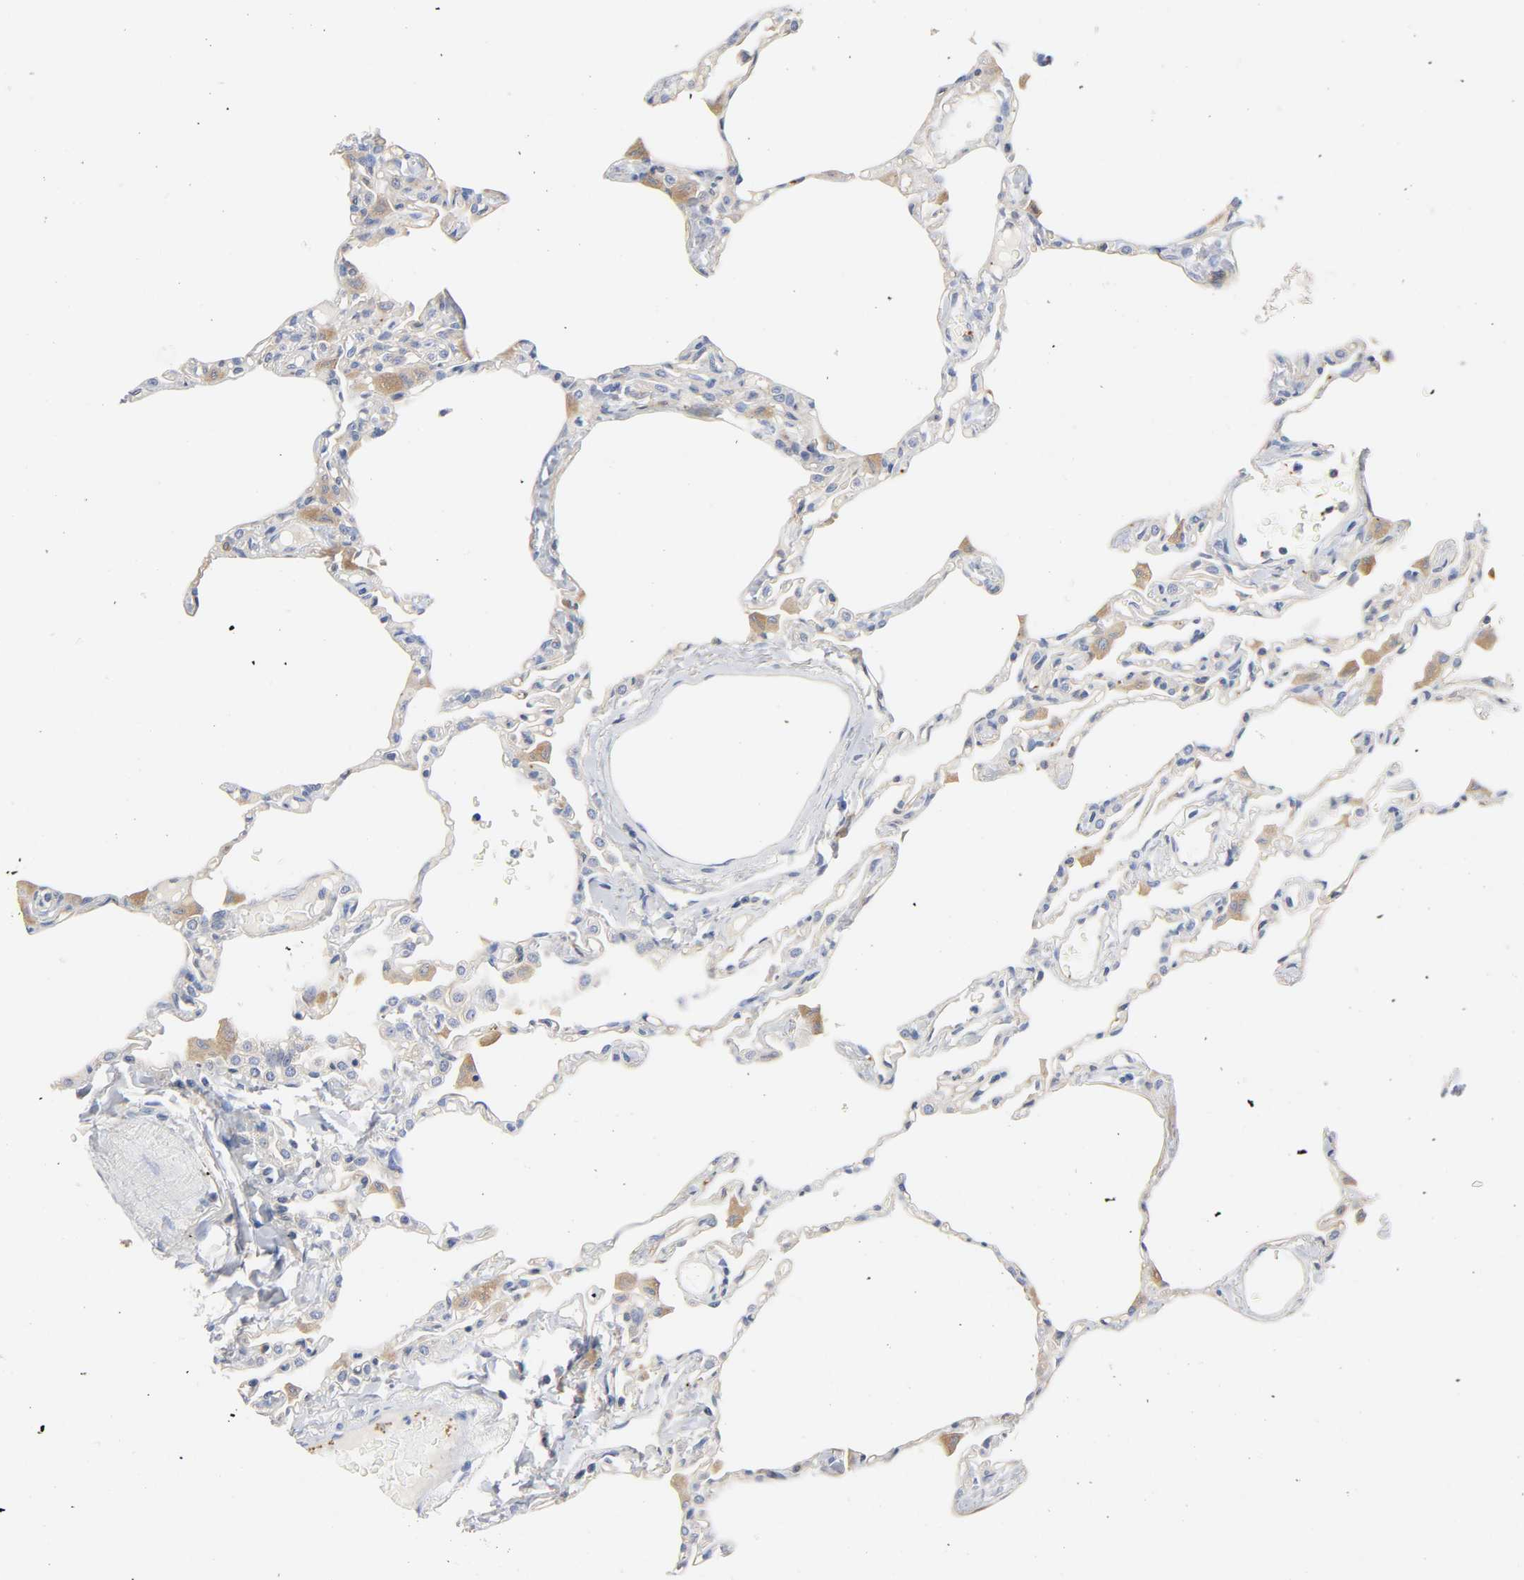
{"staining": {"intensity": "negative", "quantity": "none", "location": "none"}, "tissue": "lung", "cell_type": "Alveolar cells", "image_type": "normal", "snomed": [{"axis": "morphology", "description": "Normal tissue, NOS"}, {"axis": "topography", "description": "Lung"}], "caption": "This is a micrograph of IHC staining of normal lung, which shows no staining in alveolar cells. The staining was performed using DAB to visualize the protein expression in brown, while the nuclei were stained in blue with hematoxylin (Magnification: 20x).", "gene": "SRC", "patient": {"sex": "female", "age": 49}}